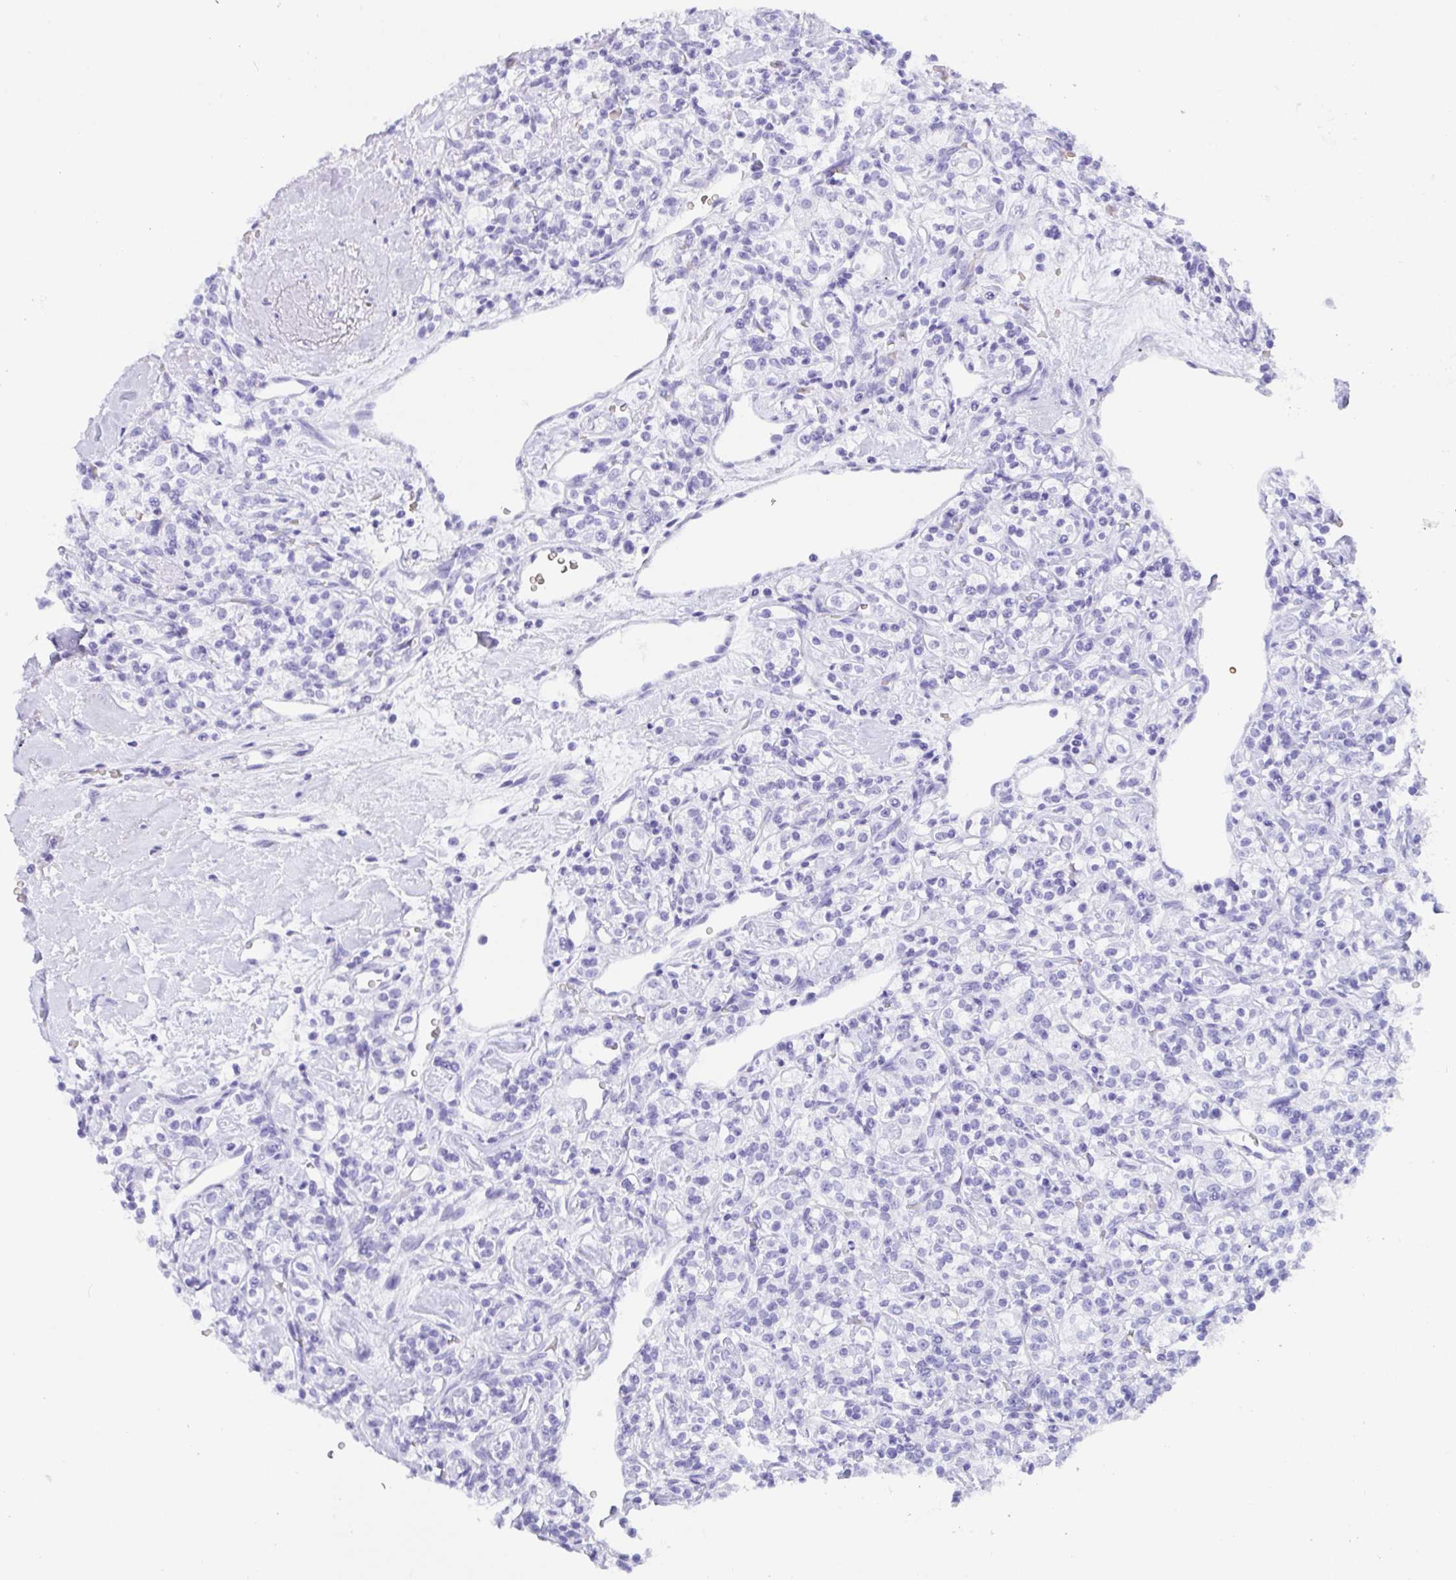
{"staining": {"intensity": "negative", "quantity": "none", "location": "none"}, "tissue": "renal cancer", "cell_type": "Tumor cells", "image_type": "cancer", "snomed": [{"axis": "morphology", "description": "Adenocarcinoma, NOS"}, {"axis": "topography", "description": "Kidney"}], "caption": "The image shows no significant staining in tumor cells of adenocarcinoma (renal). Brightfield microscopy of IHC stained with DAB (brown) and hematoxylin (blue), captured at high magnification.", "gene": "ANK1", "patient": {"sex": "male", "age": 77}}